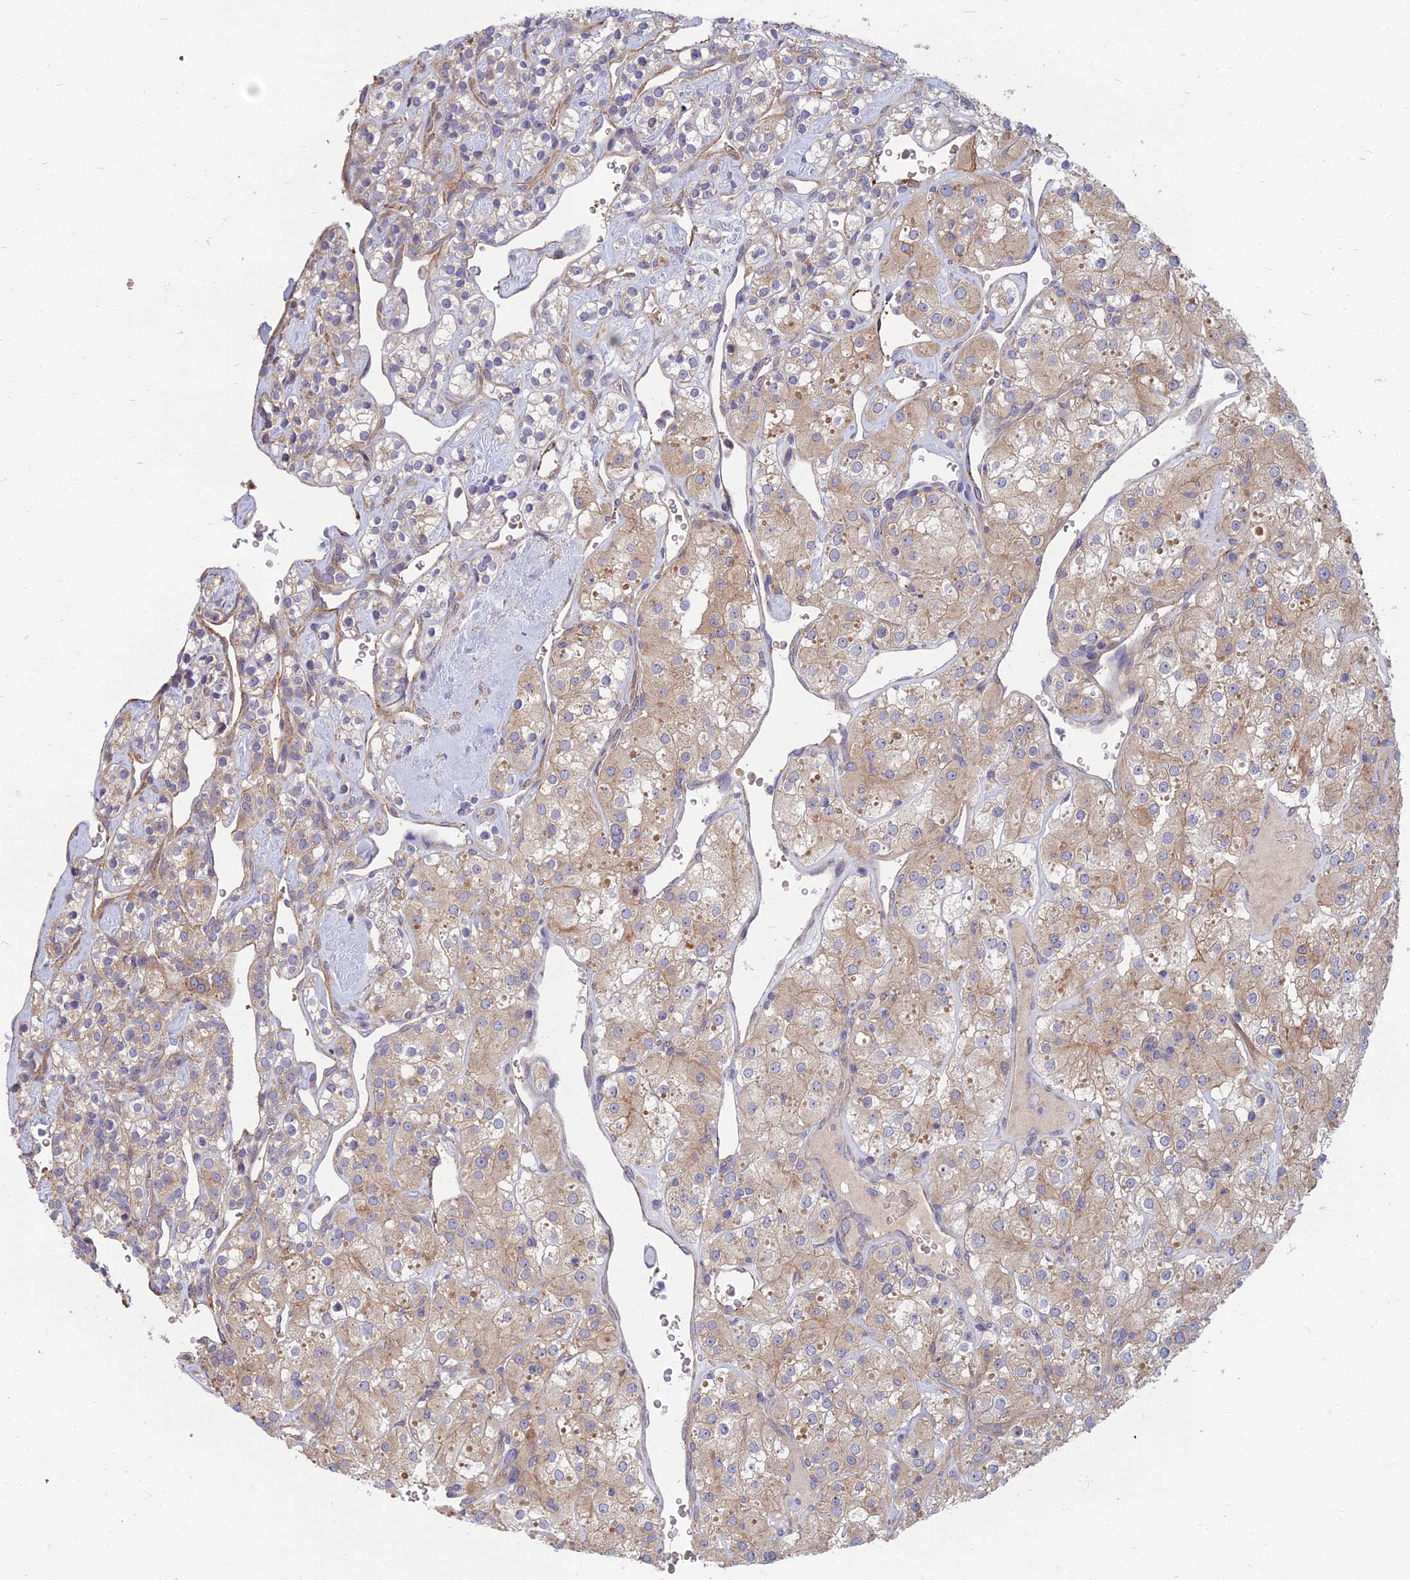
{"staining": {"intensity": "weak", "quantity": "25%-75%", "location": "cytoplasmic/membranous"}, "tissue": "renal cancer", "cell_type": "Tumor cells", "image_type": "cancer", "snomed": [{"axis": "morphology", "description": "Adenocarcinoma, NOS"}, {"axis": "topography", "description": "Kidney"}], "caption": "Tumor cells demonstrate low levels of weak cytoplasmic/membranous positivity in approximately 25%-75% of cells in adenocarcinoma (renal).", "gene": "WDR24", "patient": {"sex": "male", "age": 77}}